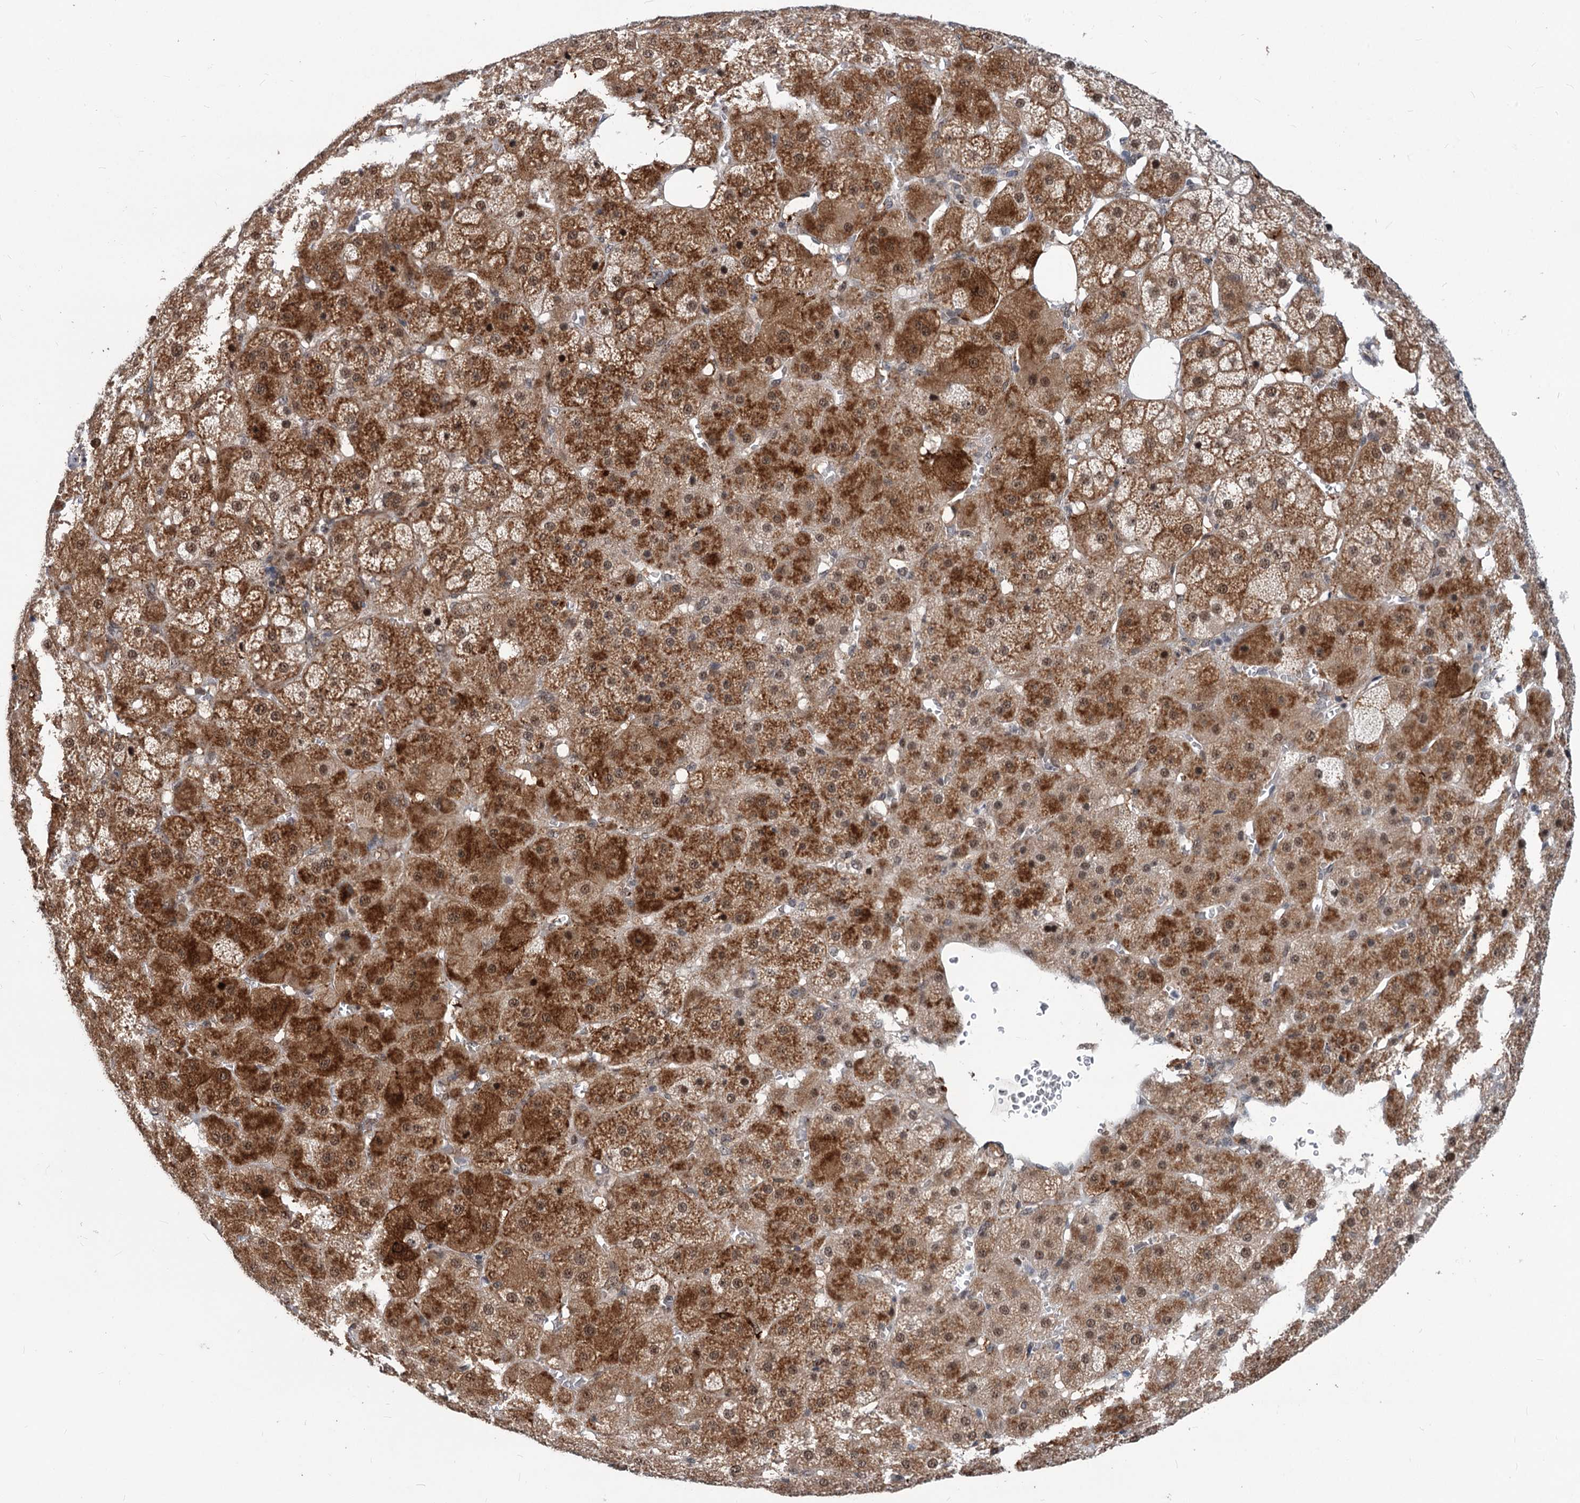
{"staining": {"intensity": "moderate", "quantity": "25%-75%", "location": "cytoplasmic/membranous,nuclear"}, "tissue": "adrenal gland", "cell_type": "Glandular cells", "image_type": "normal", "snomed": [{"axis": "morphology", "description": "Normal tissue, NOS"}, {"axis": "topography", "description": "Adrenal gland"}], "caption": "IHC micrograph of normal adrenal gland stained for a protein (brown), which exhibits medium levels of moderate cytoplasmic/membranous,nuclear staining in about 25%-75% of glandular cells.", "gene": "PHF8", "patient": {"sex": "female", "age": 57}}